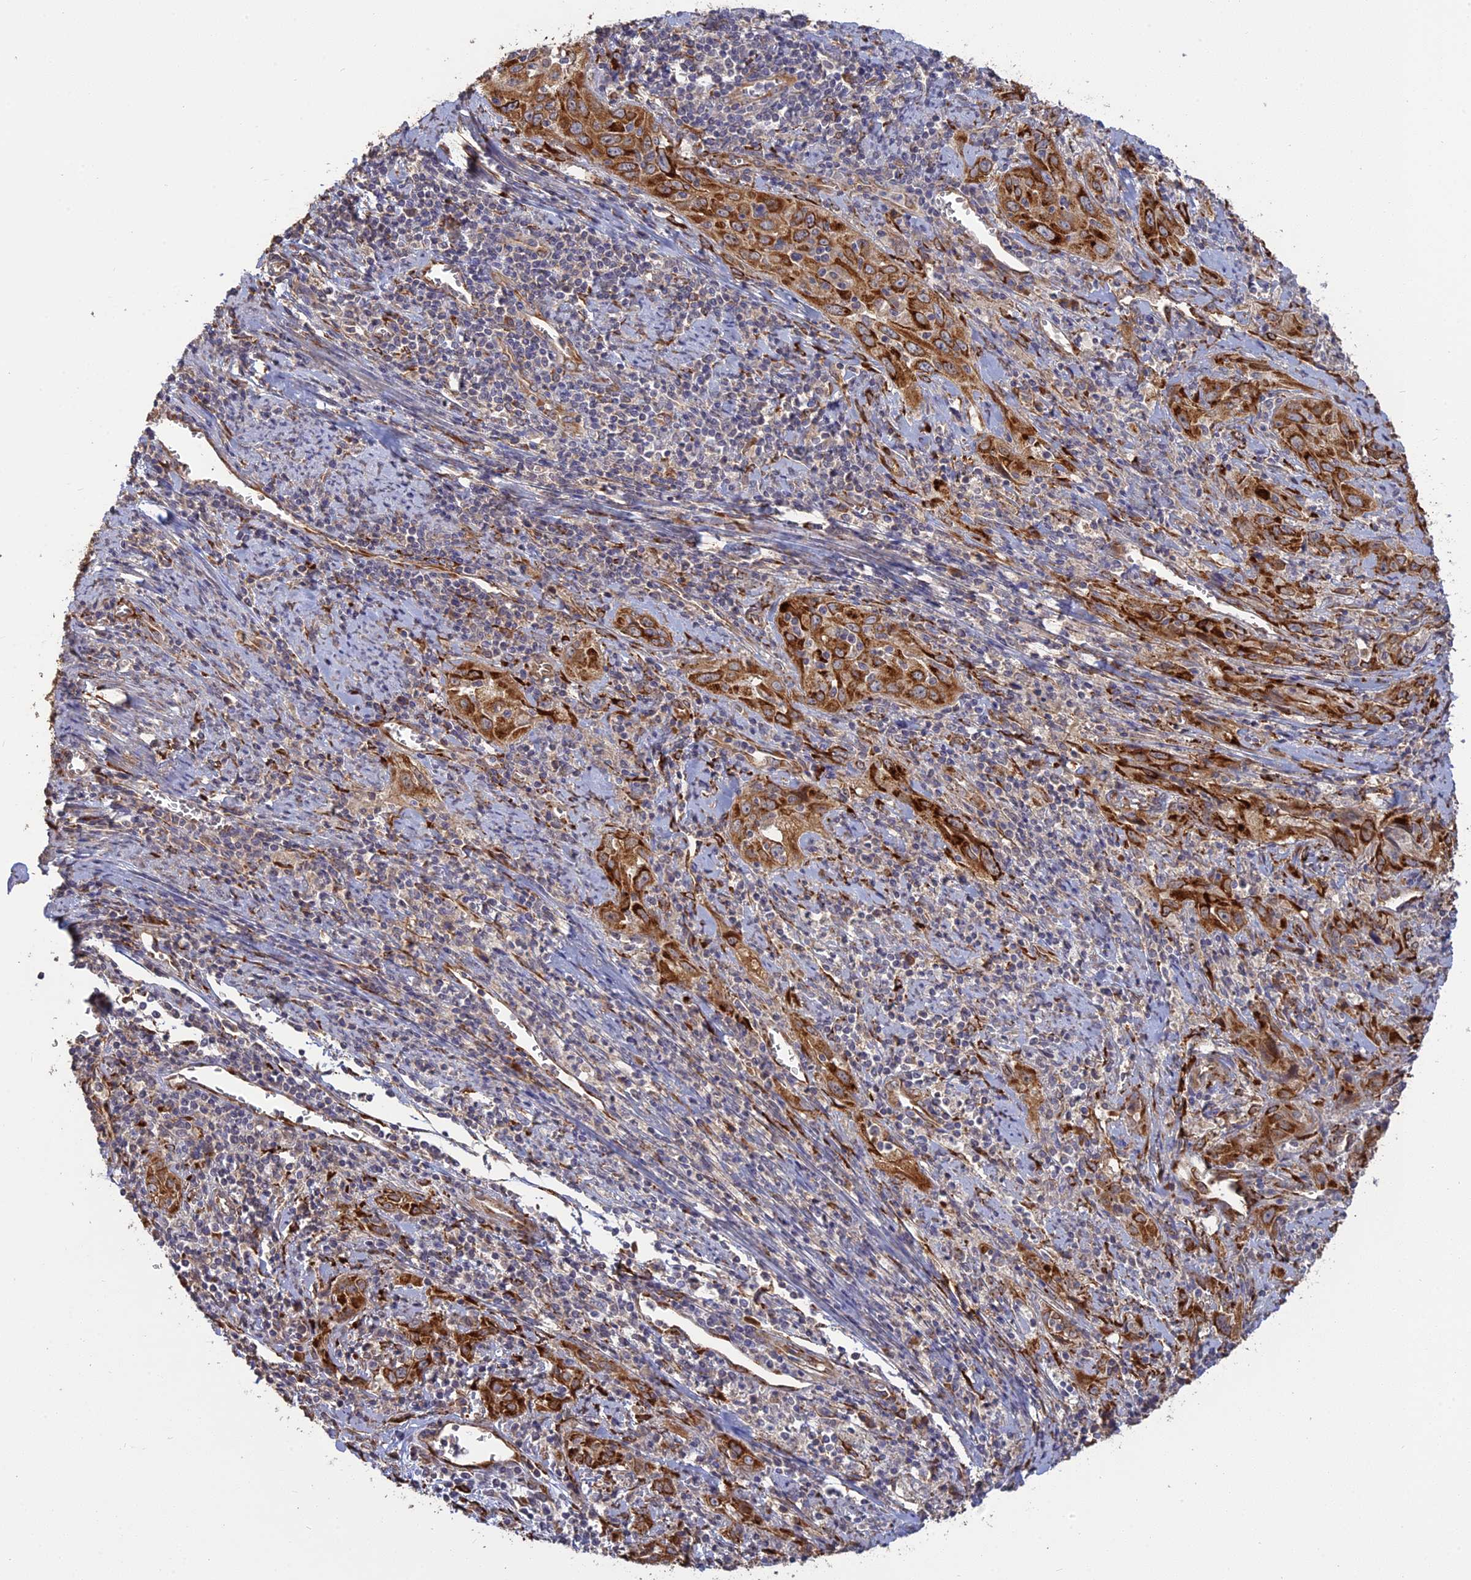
{"staining": {"intensity": "strong", "quantity": ">75%", "location": "cytoplasmic/membranous"}, "tissue": "cervical cancer", "cell_type": "Tumor cells", "image_type": "cancer", "snomed": [{"axis": "morphology", "description": "Squamous cell carcinoma, NOS"}, {"axis": "topography", "description": "Cervix"}], "caption": "This is an image of immunohistochemistry (IHC) staining of squamous cell carcinoma (cervical), which shows strong positivity in the cytoplasmic/membranous of tumor cells.", "gene": "PPIC", "patient": {"sex": "female", "age": 57}}